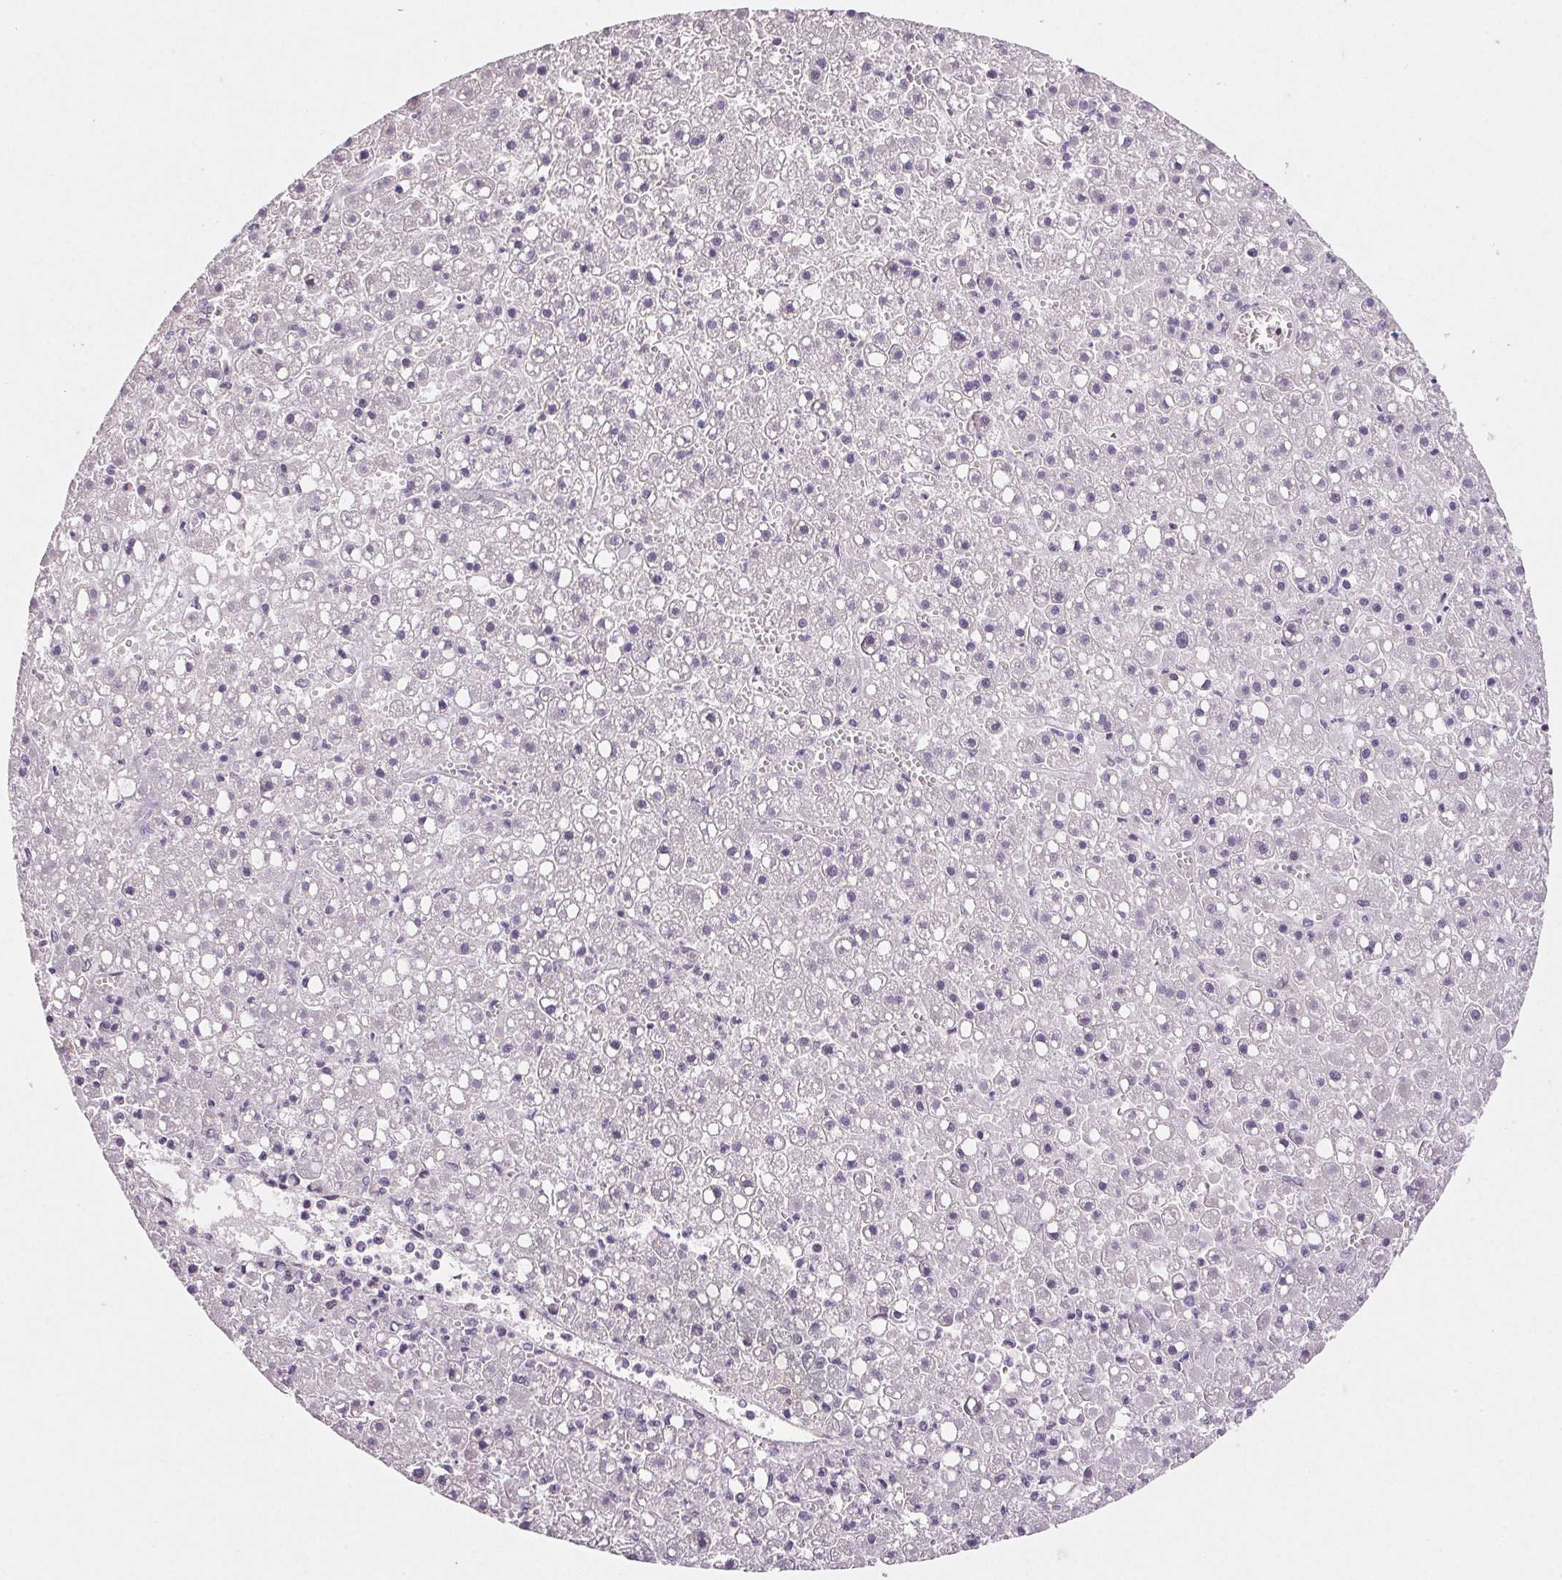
{"staining": {"intensity": "negative", "quantity": "none", "location": "none"}, "tissue": "liver cancer", "cell_type": "Tumor cells", "image_type": "cancer", "snomed": [{"axis": "morphology", "description": "Carcinoma, Hepatocellular, NOS"}, {"axis": "topography", "description": "Liver"}], "caption": "Human liver cancer stained for a protein using immunohistochemistry displays no positivity in tumor cells.", "gene": "GBP1", "patient": {"sex": "male", "age": 67}}